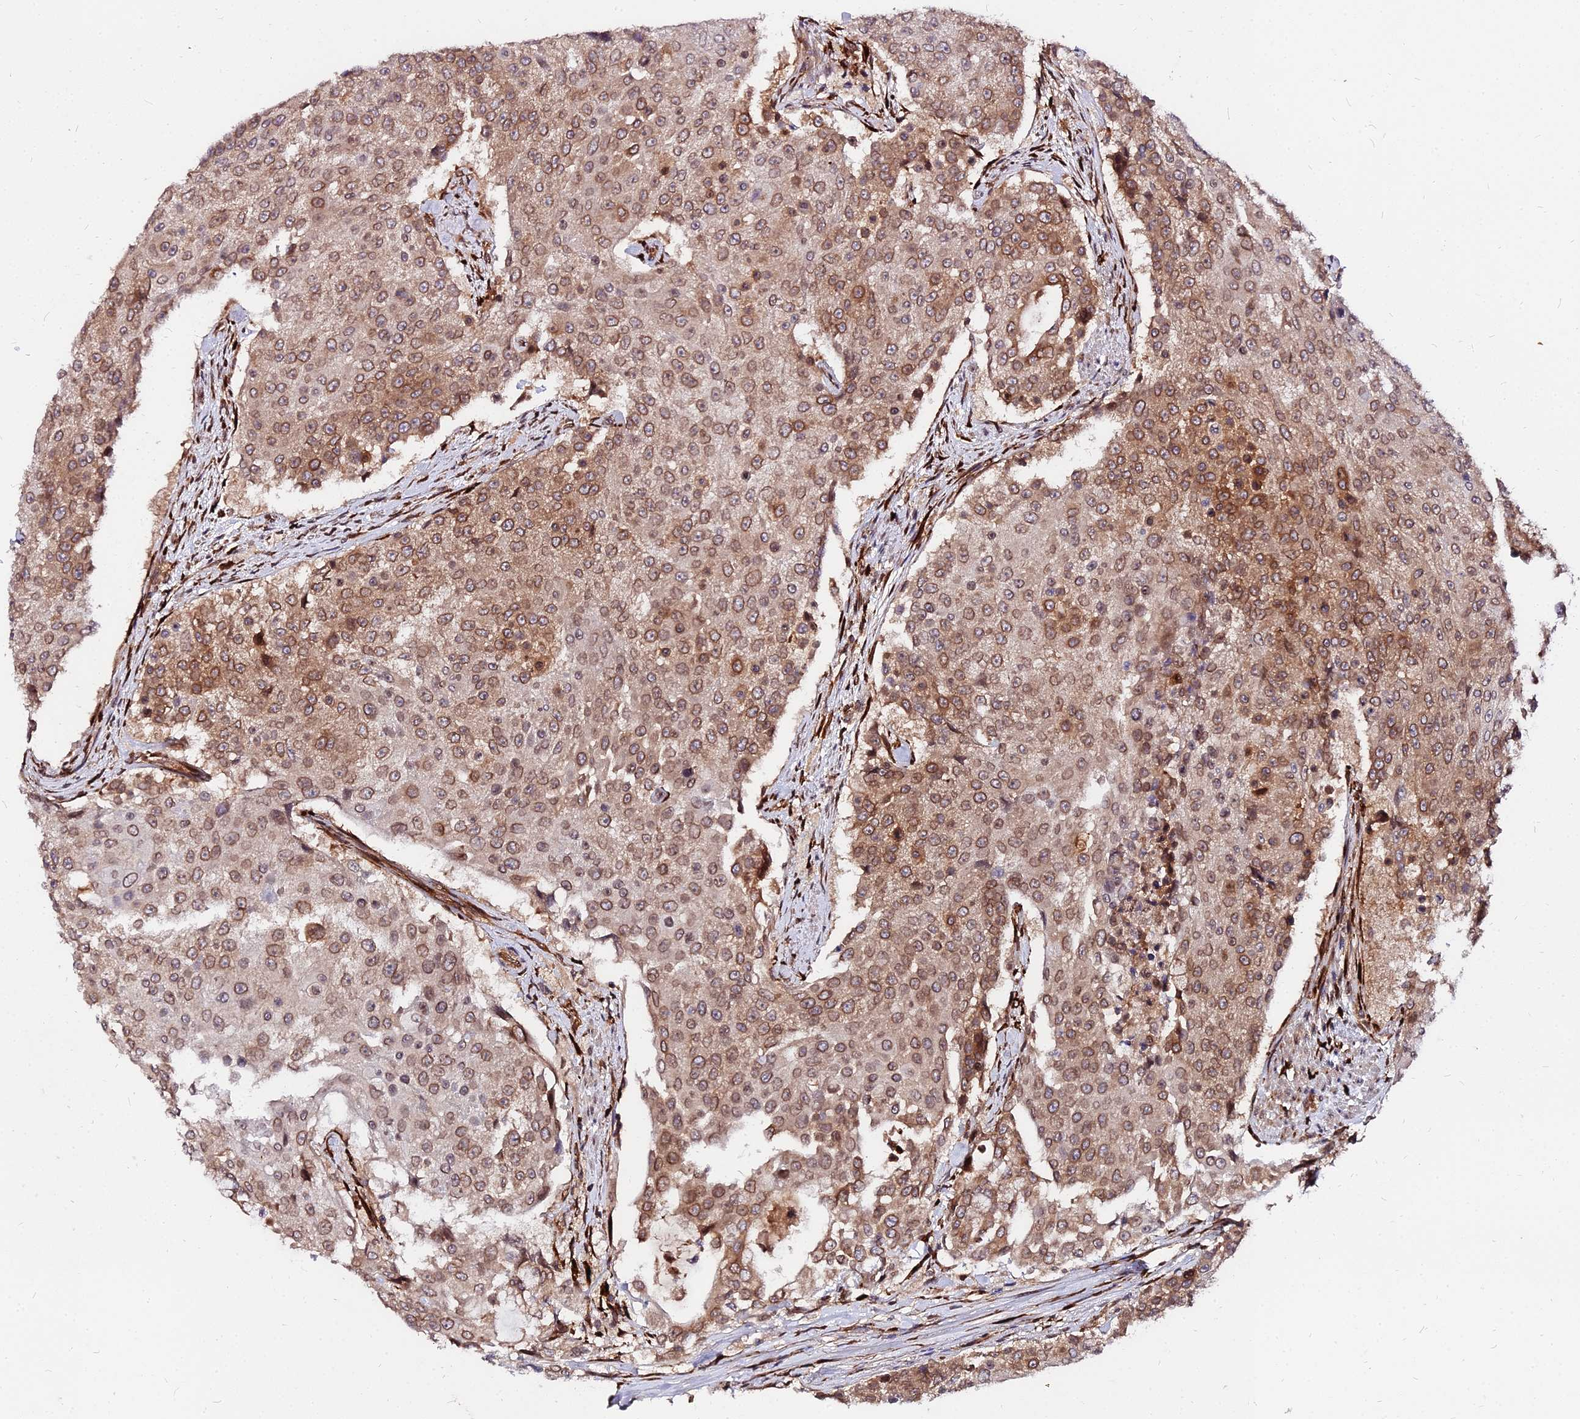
{"staining": {"intensity": "moderate", "quantity": ">75%", "location": "cytoplasmic/membranous,nuclear"}, "tissue": "urothelial cancer", "cell_type": "Tumor cells", "image_type": "cancer", "snomed": [{"axis": "morphology", "description": "Urothelial carcinoma, High grade"}, {"axis": "topography", "description": "Urinary bladder"}], "caption": "Immunohistochemistry image of human urothelial carcinoma (high-grade) stained for a protein (brown), which displays medium levels of moderate cytoplasmic/membranous and nuclear expression in approximately >75% of tumor cells.", "gene": "PDE4D", "patient": {"sex": "female", "age": 63}}